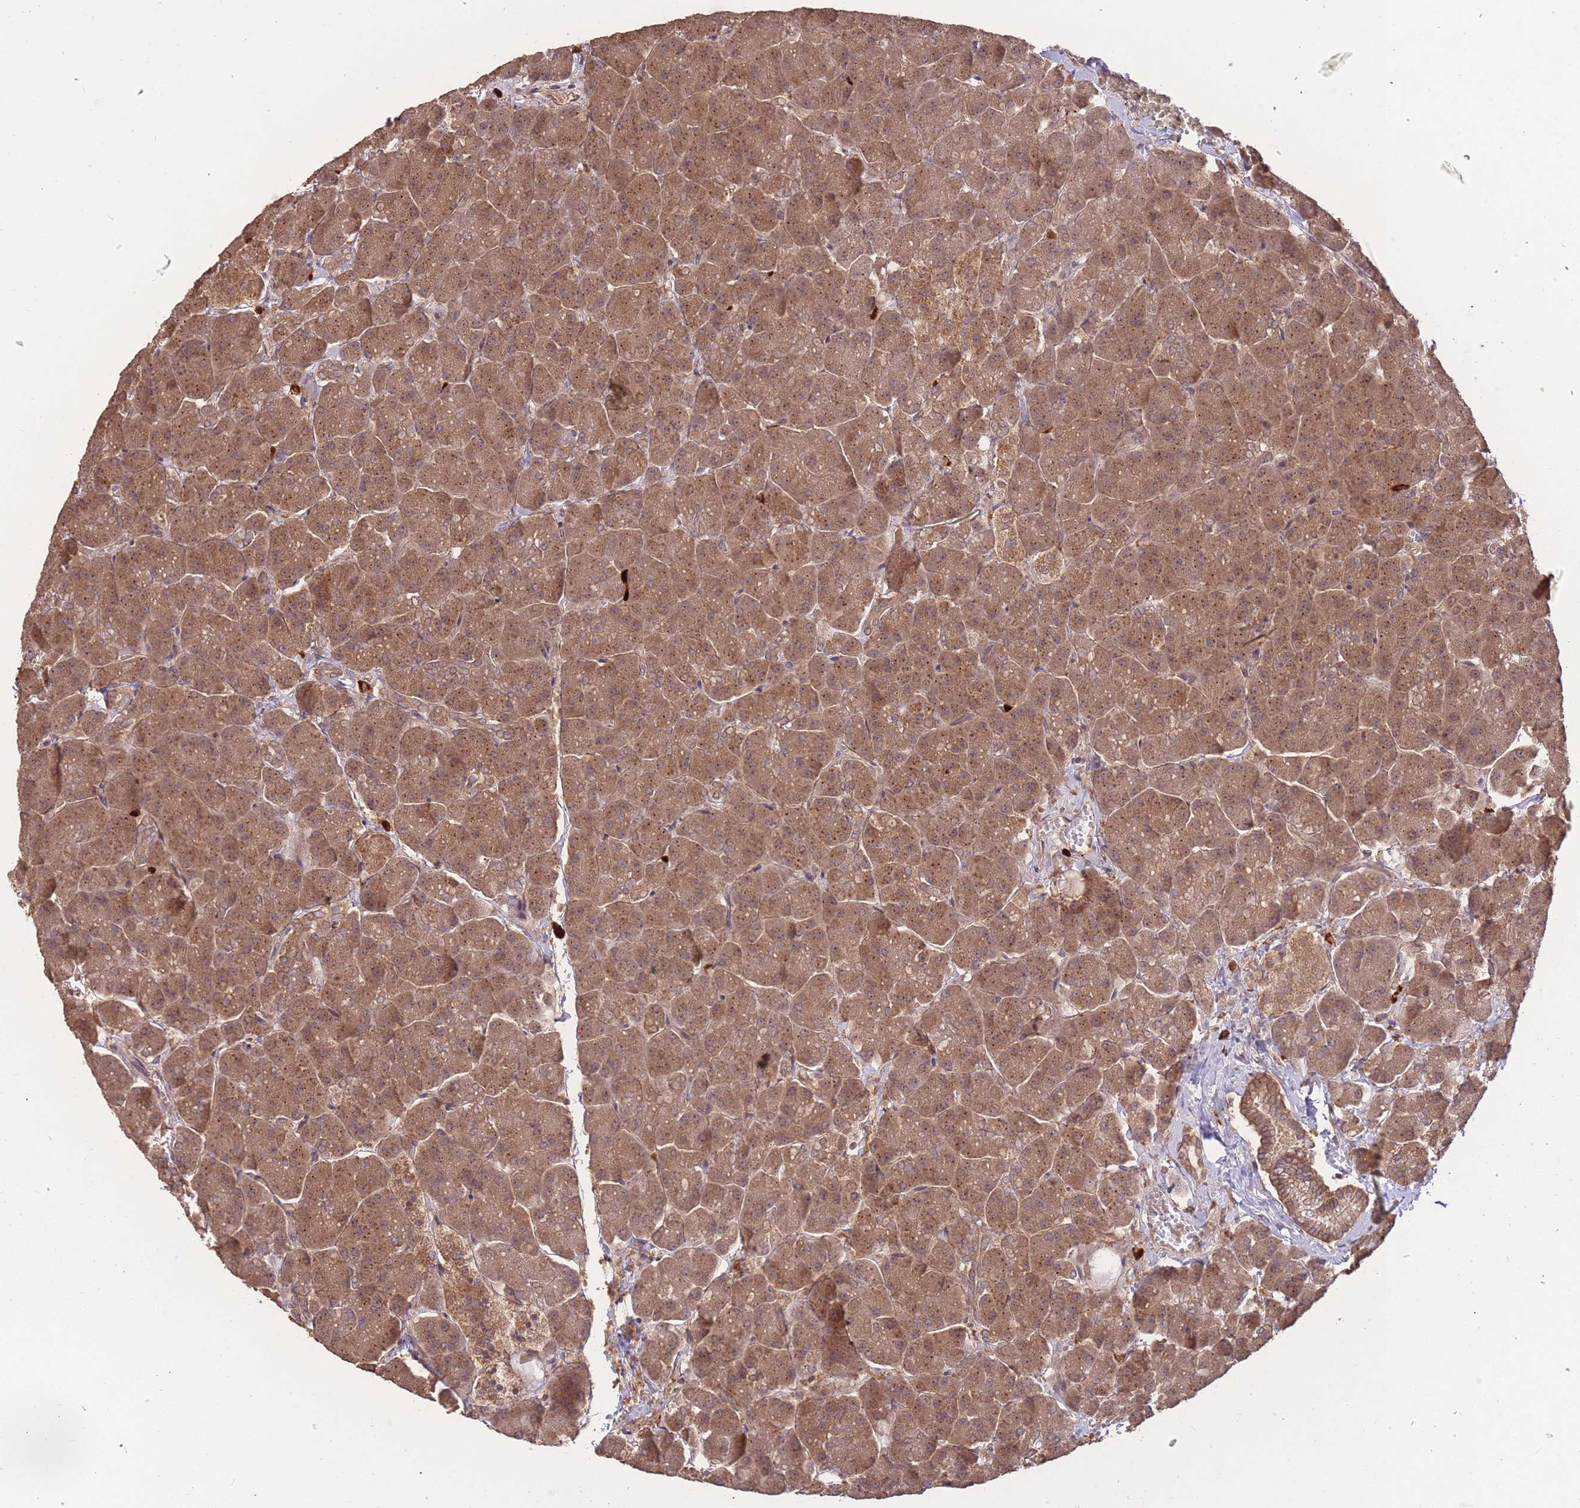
{"staining": {"intensity": "strong", "quantity": ">75%", "location": "cytoplasmic/membranous"}, "tissue": "pancreas", "cell_type": "Exocrine glandular cells", "image_type": "normal", "snomed": [{"axis": "morphology", "description": "Normal tissue, NOS"}, {"axis": "topography", "description": "Pancreas"}, {"axis": "topography", "description": "Peripheral nerve tissue"}], "caption": "Protein expression analysis of benign pancreas demonstrates strong cytoplasmic/membranous expression in about >75% of exocrine glandular cells.", "gene": "ERBB3", "patient": {"sex": "male", "age": 54}}